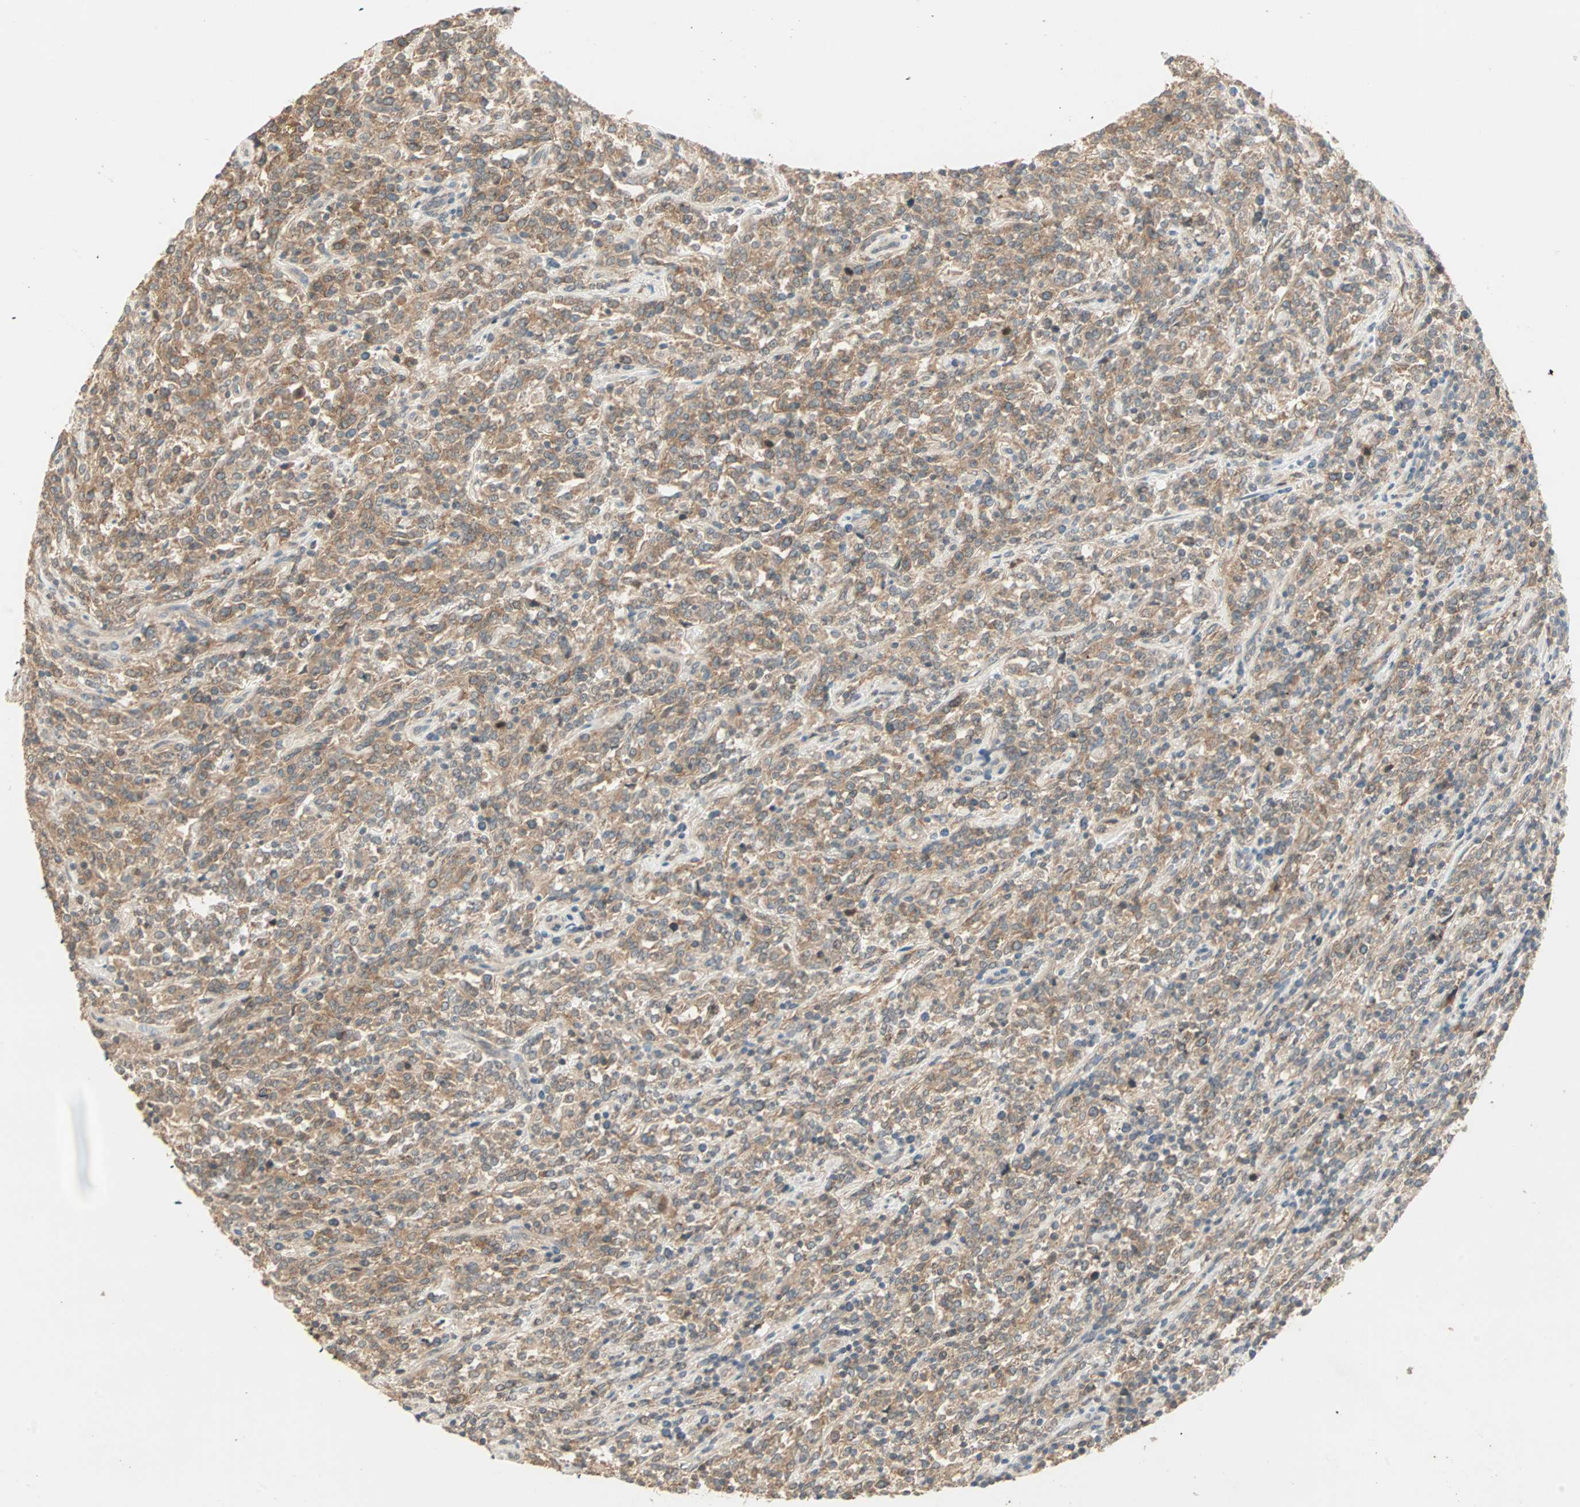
{"staining": {"intensity": "moderate", "quantity": ">75%", "location": "cytoplasmic/membranous"}, "tissue": "lymphoma", "cell_type": "Tumor cells", "image_type": "cancer", "snomed": [{"axis": "morphology", "description": "Malignant lymphoma, non-Hodgkin's type, High grade"}, {"axis": "topography", "description": "Soft tissue"}], "caption": "DAB (3,3'-diaminobenzidine) immunohistochemical staining of high-grade malignant lymphoma, non-Hodgkin's type exhibits moderate cytoplasmic/membranous protein positivity in approximately >75% of tumor cells.", "gene": "TTF2", "patient": {"sex": "male", "age": 18}}